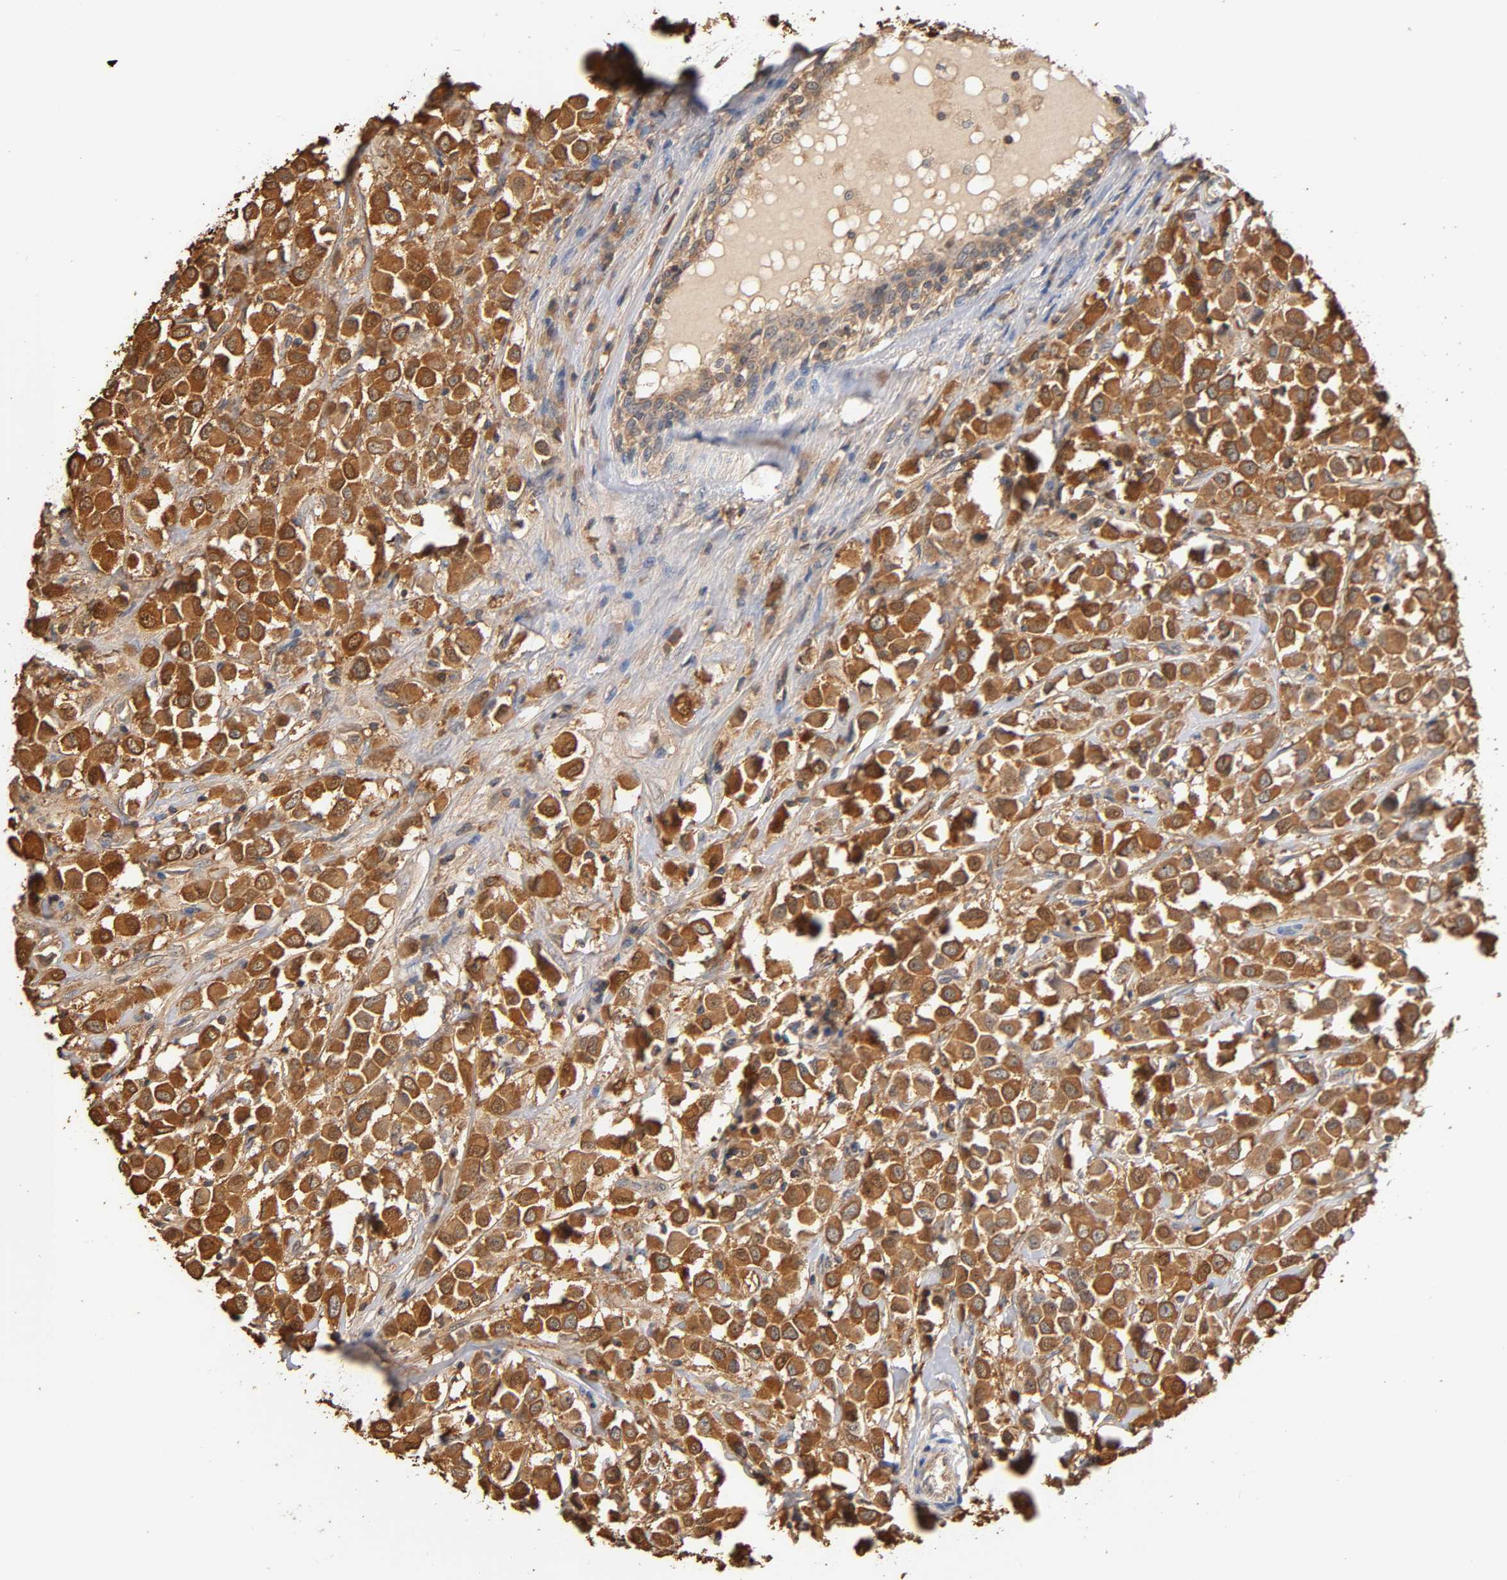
{"staining": {"intensity": "strong", "quantity": ">75%", "location": "cytoplasmic/membranous"}, "tissue": "breast cancer", "cell_type": "Tumor cells", "image_type": "cancer", "snomed": [{"axis": "morphology", "description": "Duct carcinoma"}, {"axis": "topography", "description": "Breast"}], "caption": "Immunohistochemistry (IHC) histopathology image of neoplastic tissue: breast cancer stained using immunohistochemistry demonstrates high levels of strong protein expression localized specifically in the cytoplasmic/membranous of tumor cells, appearing as a cytoplasmic/membranous brown color.", "gene": "ALDOA", "patient": {"sex": "female", "age": 61}}